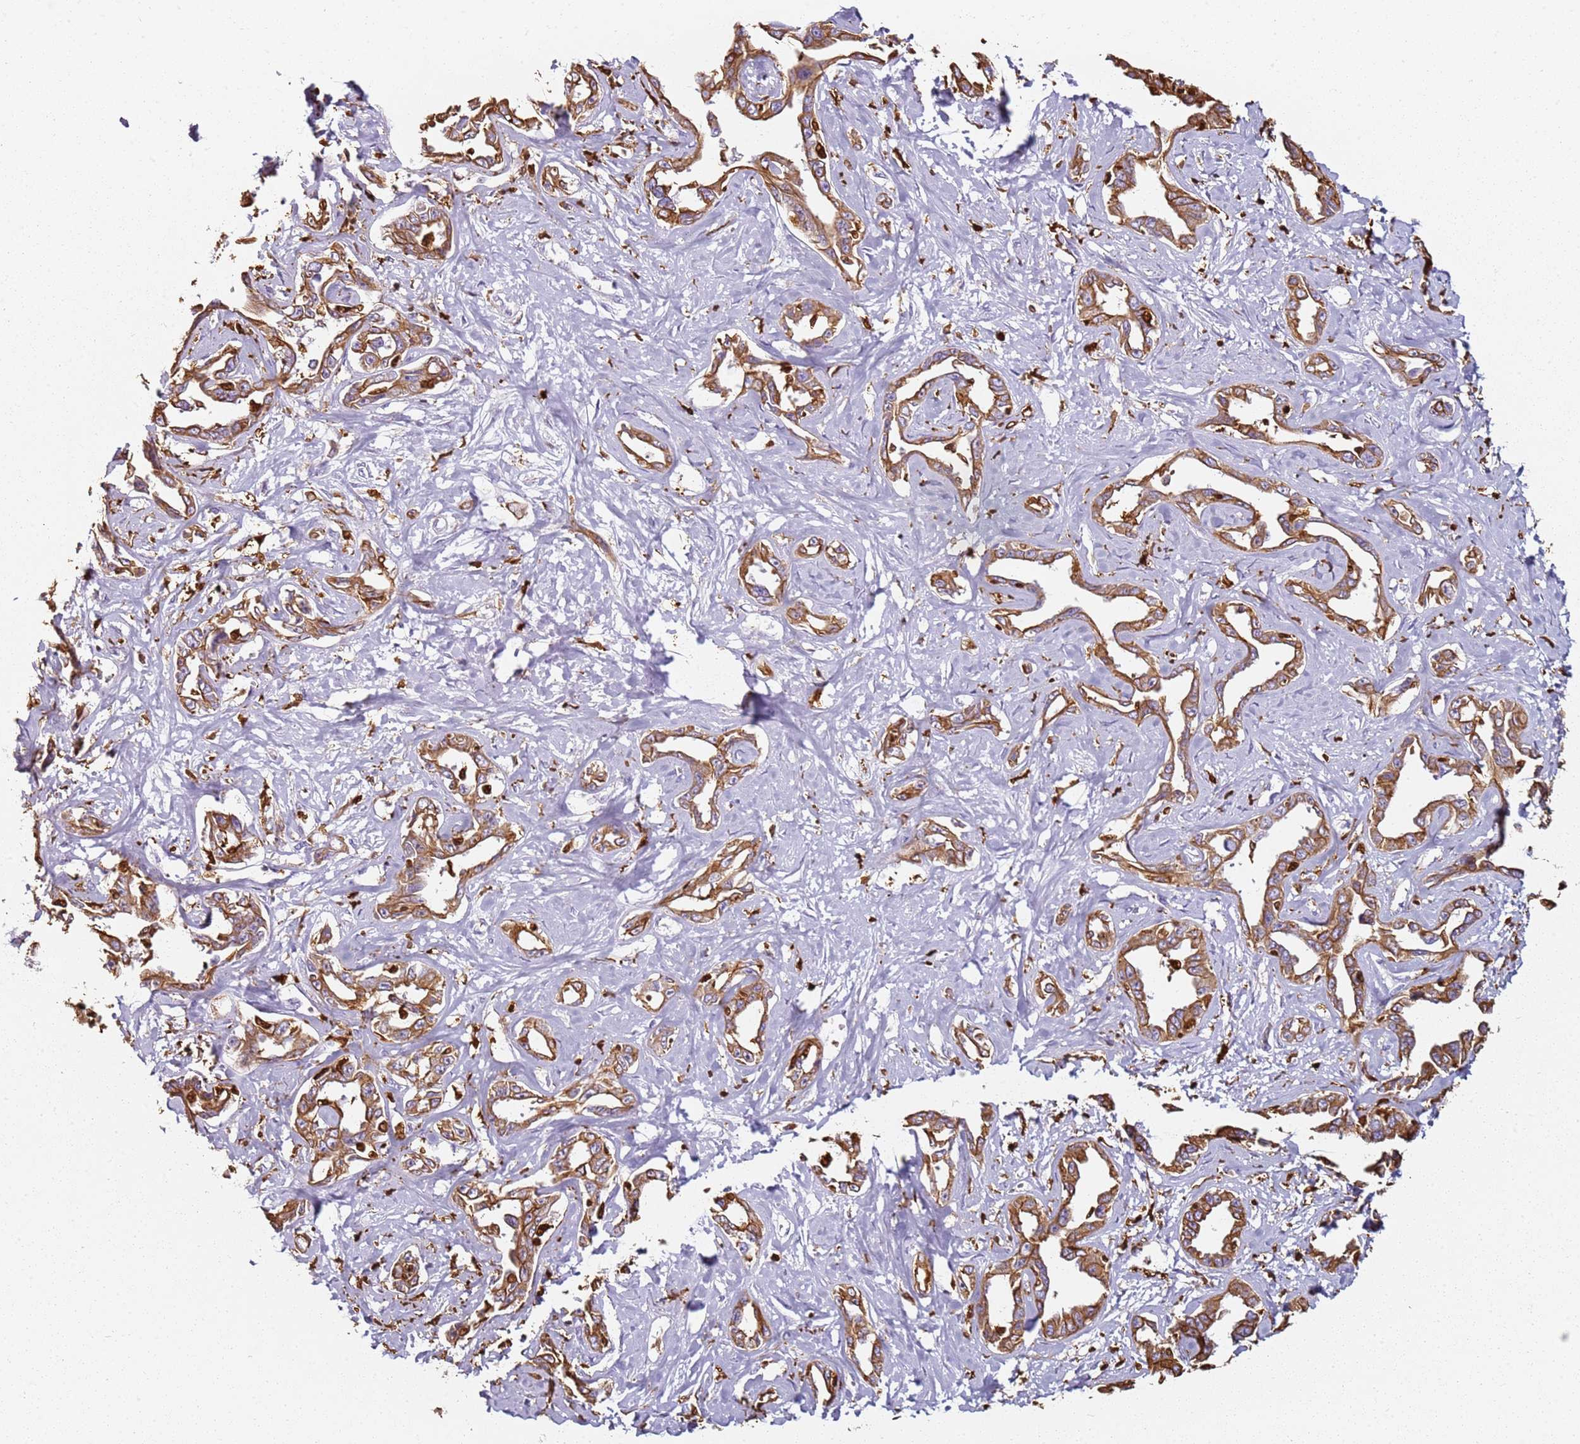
{"staining": {"intensity": "moderate", "quantity": ">75%", "location": "cytoplasmic/membranous"}, "tissue": "liver cancer", "cell_type": "Tumor cells", "image_type": "cancer", "snomed": [{"axis": "morphology", "description": "Cholangiocarcinoma"}, {"axis": "topography", "description": "Liver"}], "caption": "Cholangiocarcinoma (liver) stained with a protein marker displays moderate staining in tumor cells.", "gene": "S100A4", "patient": {"sex": "male", "age": 59}}